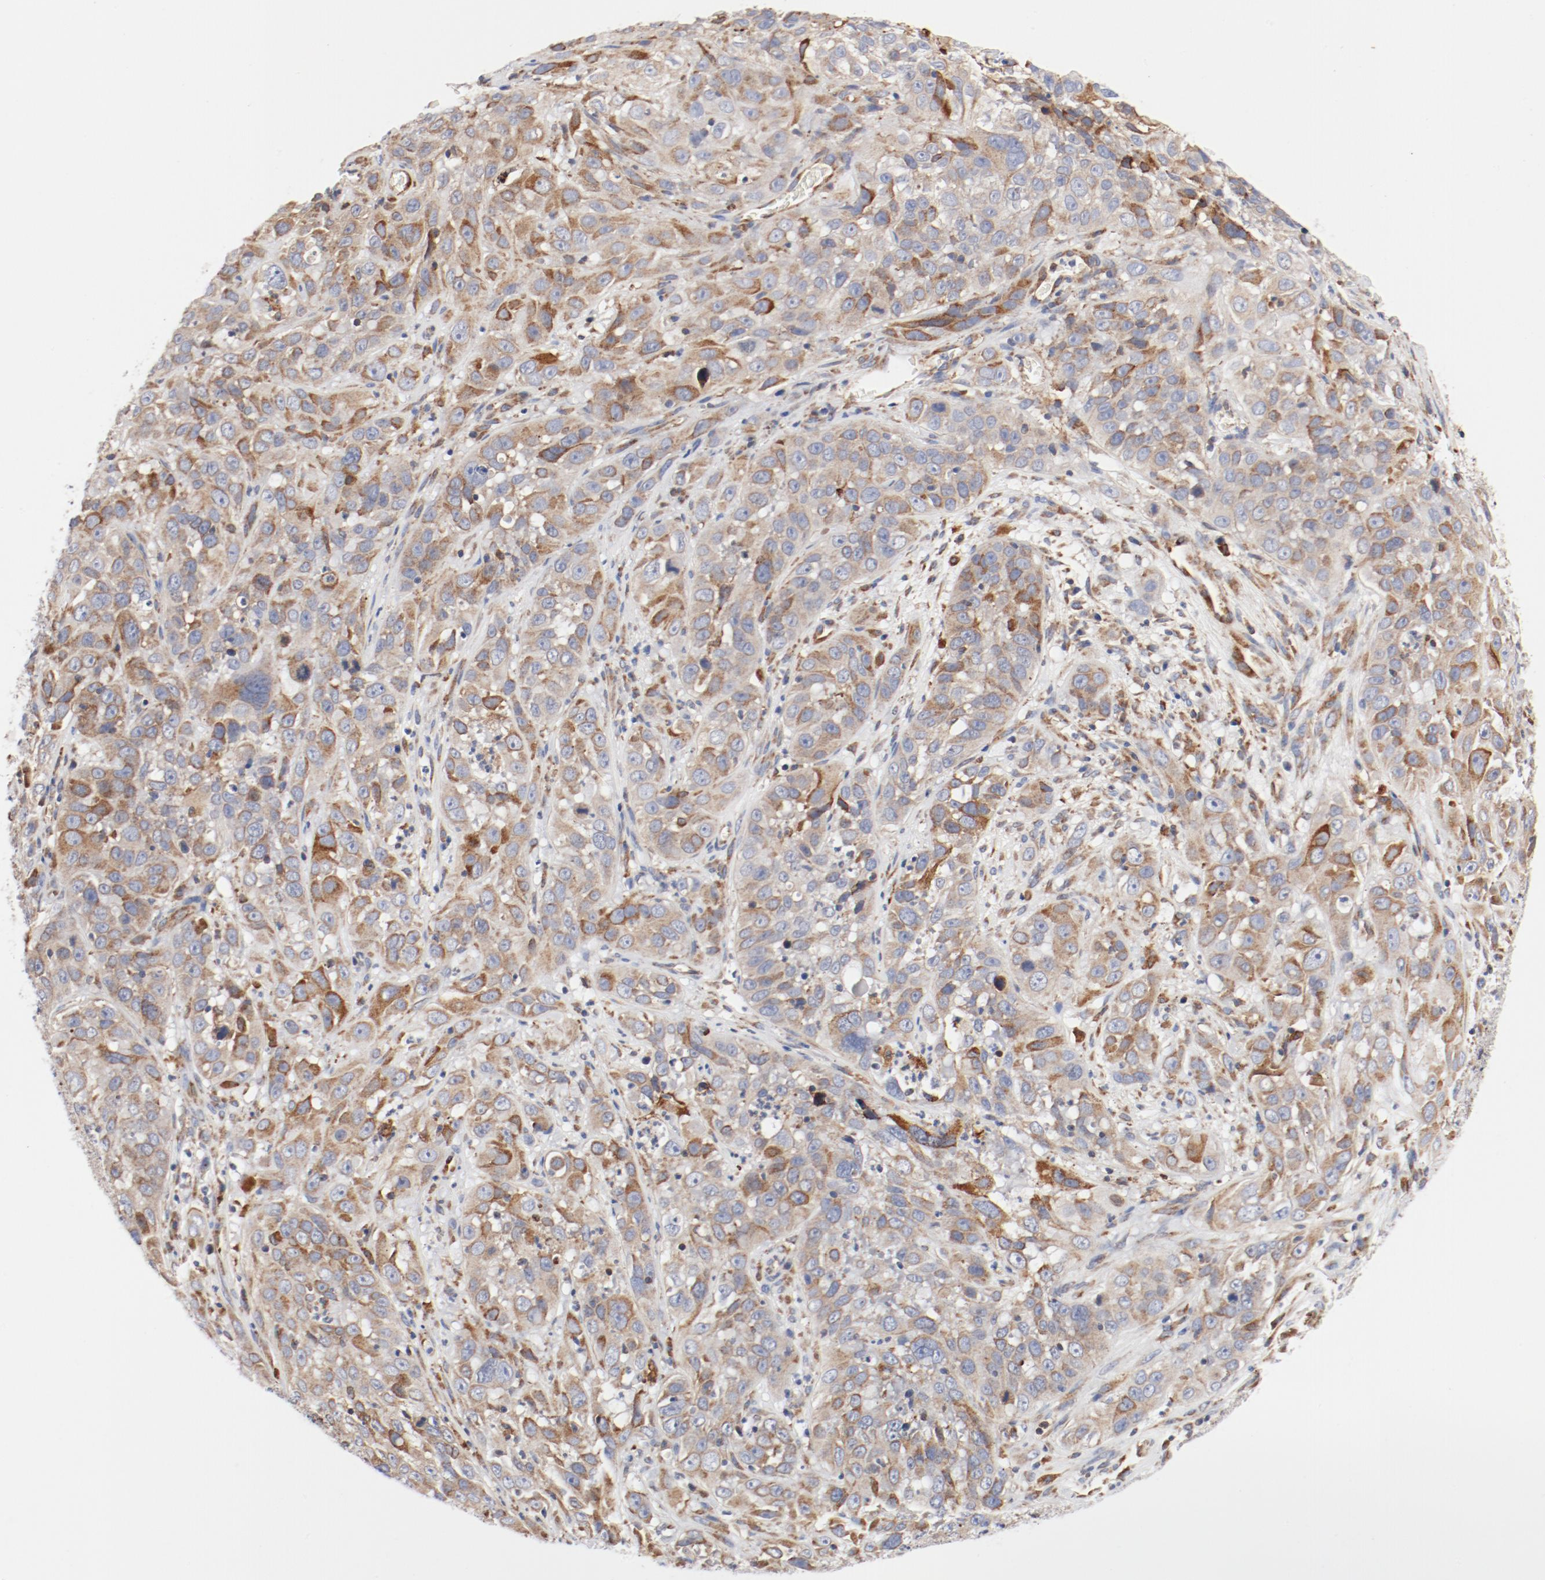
{"staining": {"intensity": "moderate", "quantity": ">75%", "location": "cytoplasmic/membranous"}, "tissue": "cervical cancer", "cell_type": "Tumor cells", "image_type": "cancer", "snomed": [{"axis": "morphology", "description": "Squamous cell carcinoma, NOS"}, {"axis": "topography", "description": "Cervix"}], "caption": "The immunohistochemical stain shows moderate cytoplasmic/membranous positivity in tumor cells of squamous cell carcinoma (cervical) tissue. (brown staining indicates protein expression, while blue staining denotes nuclei).", "gene": "PDPK1", "patient": {"sex": "female", "age": 32}}